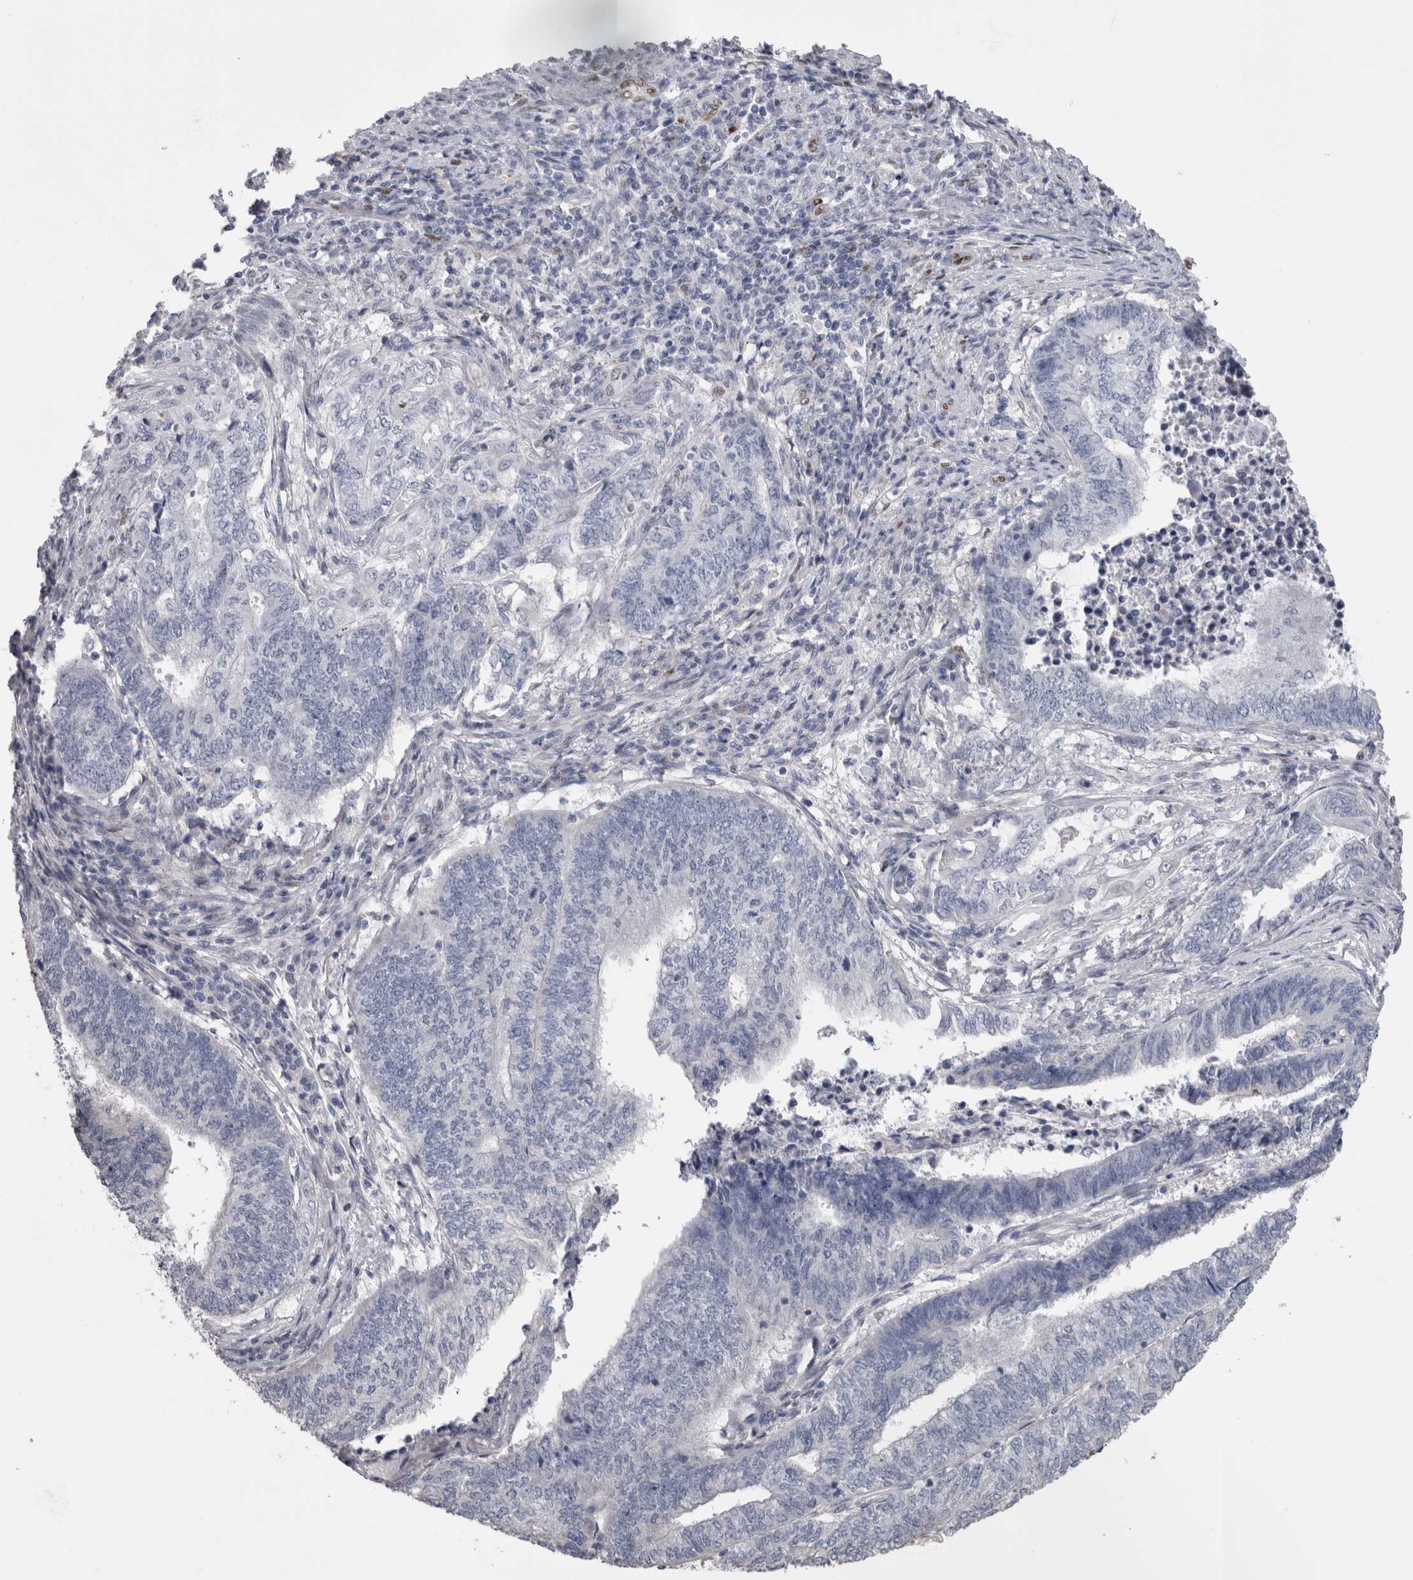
{"staining": {"intensity": "negative", "quantity": "none", "location": "none"}, "tissue": "endometrial cancer", "cell_type": "Tumor cells", "image_type": "cancer", "snomed": [{"axis": "morphology", "description": "Adenocarcinoma, NOS"}, {"axis": "topography", "description": "Uterus"}, {"axis": "topography", "description": "Endometrium"}], "caption": "Protein analysis of endometrial cancer reveals no significant expression in tumor cells. (DAB (3,3'-diaminobenzidine) immunohistochemistry (IHC) with hematoxylin counter stain).", "gene": "IL33", "patient": {"sex": "female", "age": 70}}